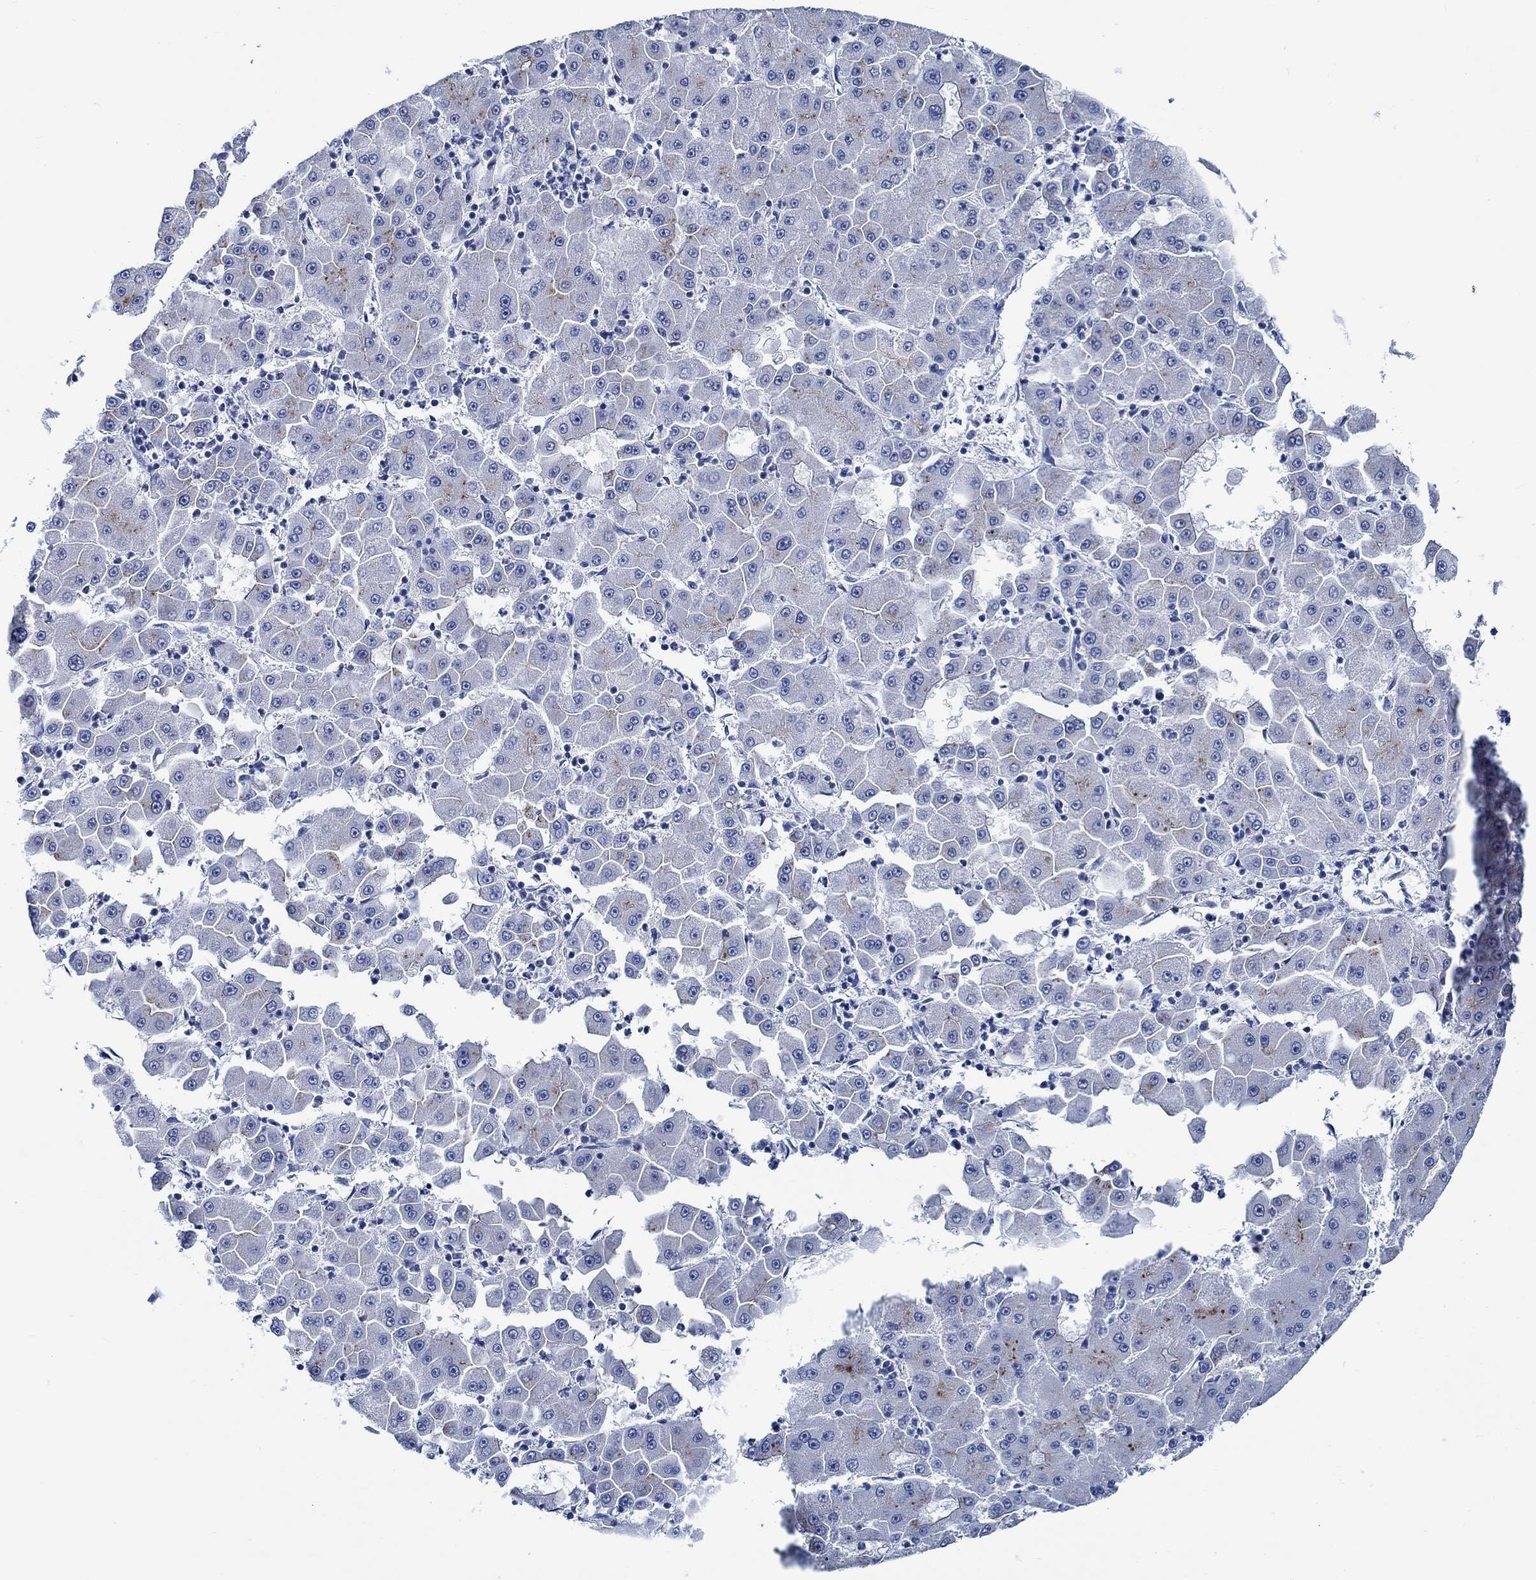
{"staining": {"intensity": "negative", "quantity": "none", "location": "none"}, "tissue": "liver cancer", "cell_type": "Tumor cells", "image_type": "cancer", "snomed": [{"axis": "morphology", "description": "Carcinoma, Hepatocellular, NOS"}, {"axis": "topography", "description": "Liver"}], "caption": "Tumor cells are negative for protein expression in human liver hepatocellular carcinoma. (DAB (3,3'-diaminobenzidine) IHC visualized using brightfield microscopy, high magnification).", "gene": "SVEP1", "patient": {"sex": "male", "age": 73}}